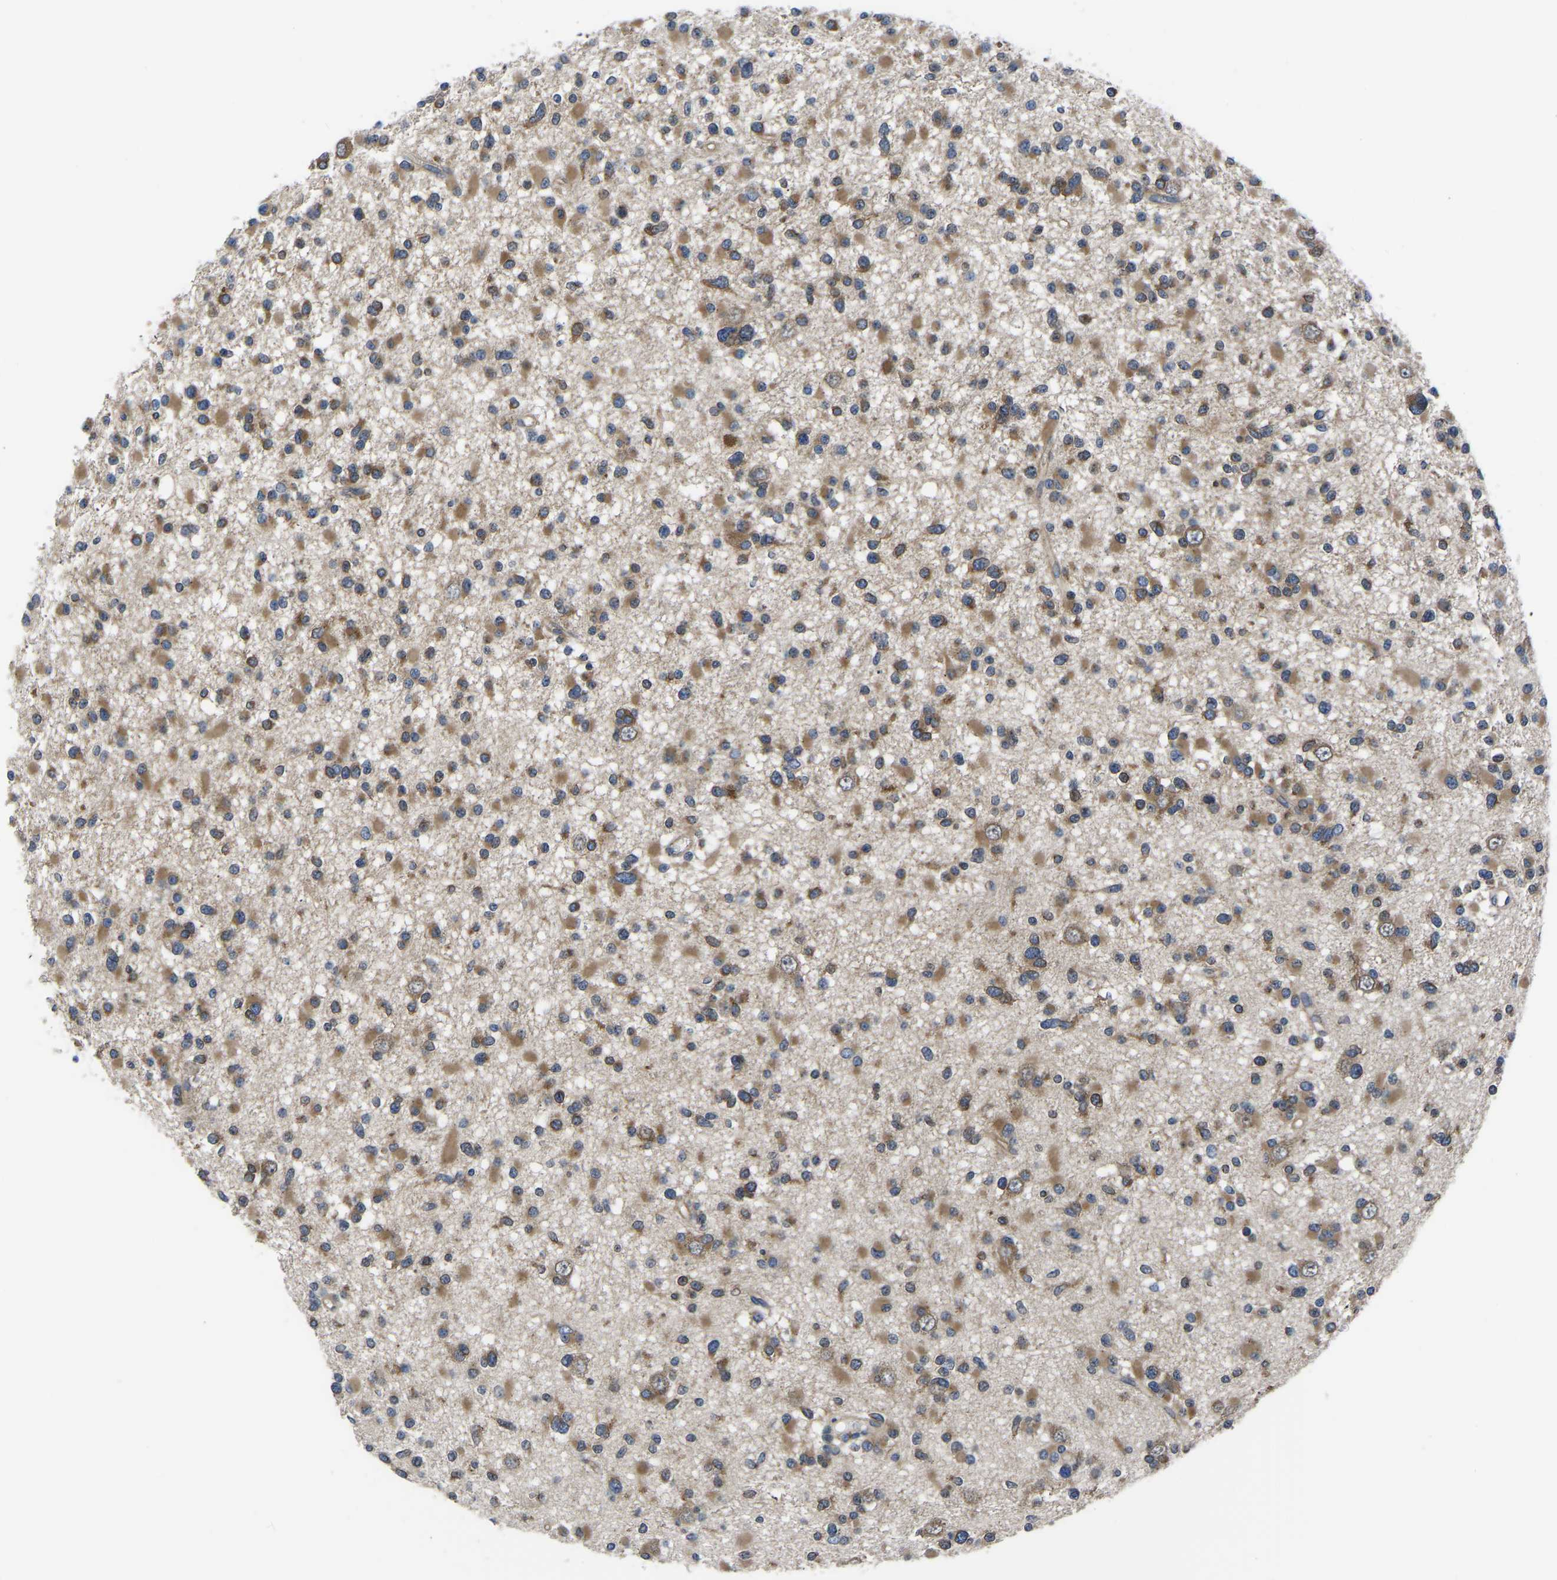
{"staining": {"intensity": "moderate", "quantity": ">75%", "location": "cytoplasmic/membranous"}, "tissue": "glioma", "cell_type": "Tumor cells", "image_type": "cancer", "snomed": [{"axis": "morphology", "description": "Glioma, malignant, Low grade"}, {"axis": "topography", "description": "Brain"}], "caption": "Immunohistochemical staining of glioma shows medium levels of moderate cytoplasmic/membranous expression in about >75% of tumor cells. Nuclei are stained in blue.", "gene": "TFG", "patient": {"sex": "female", "age": 22}}